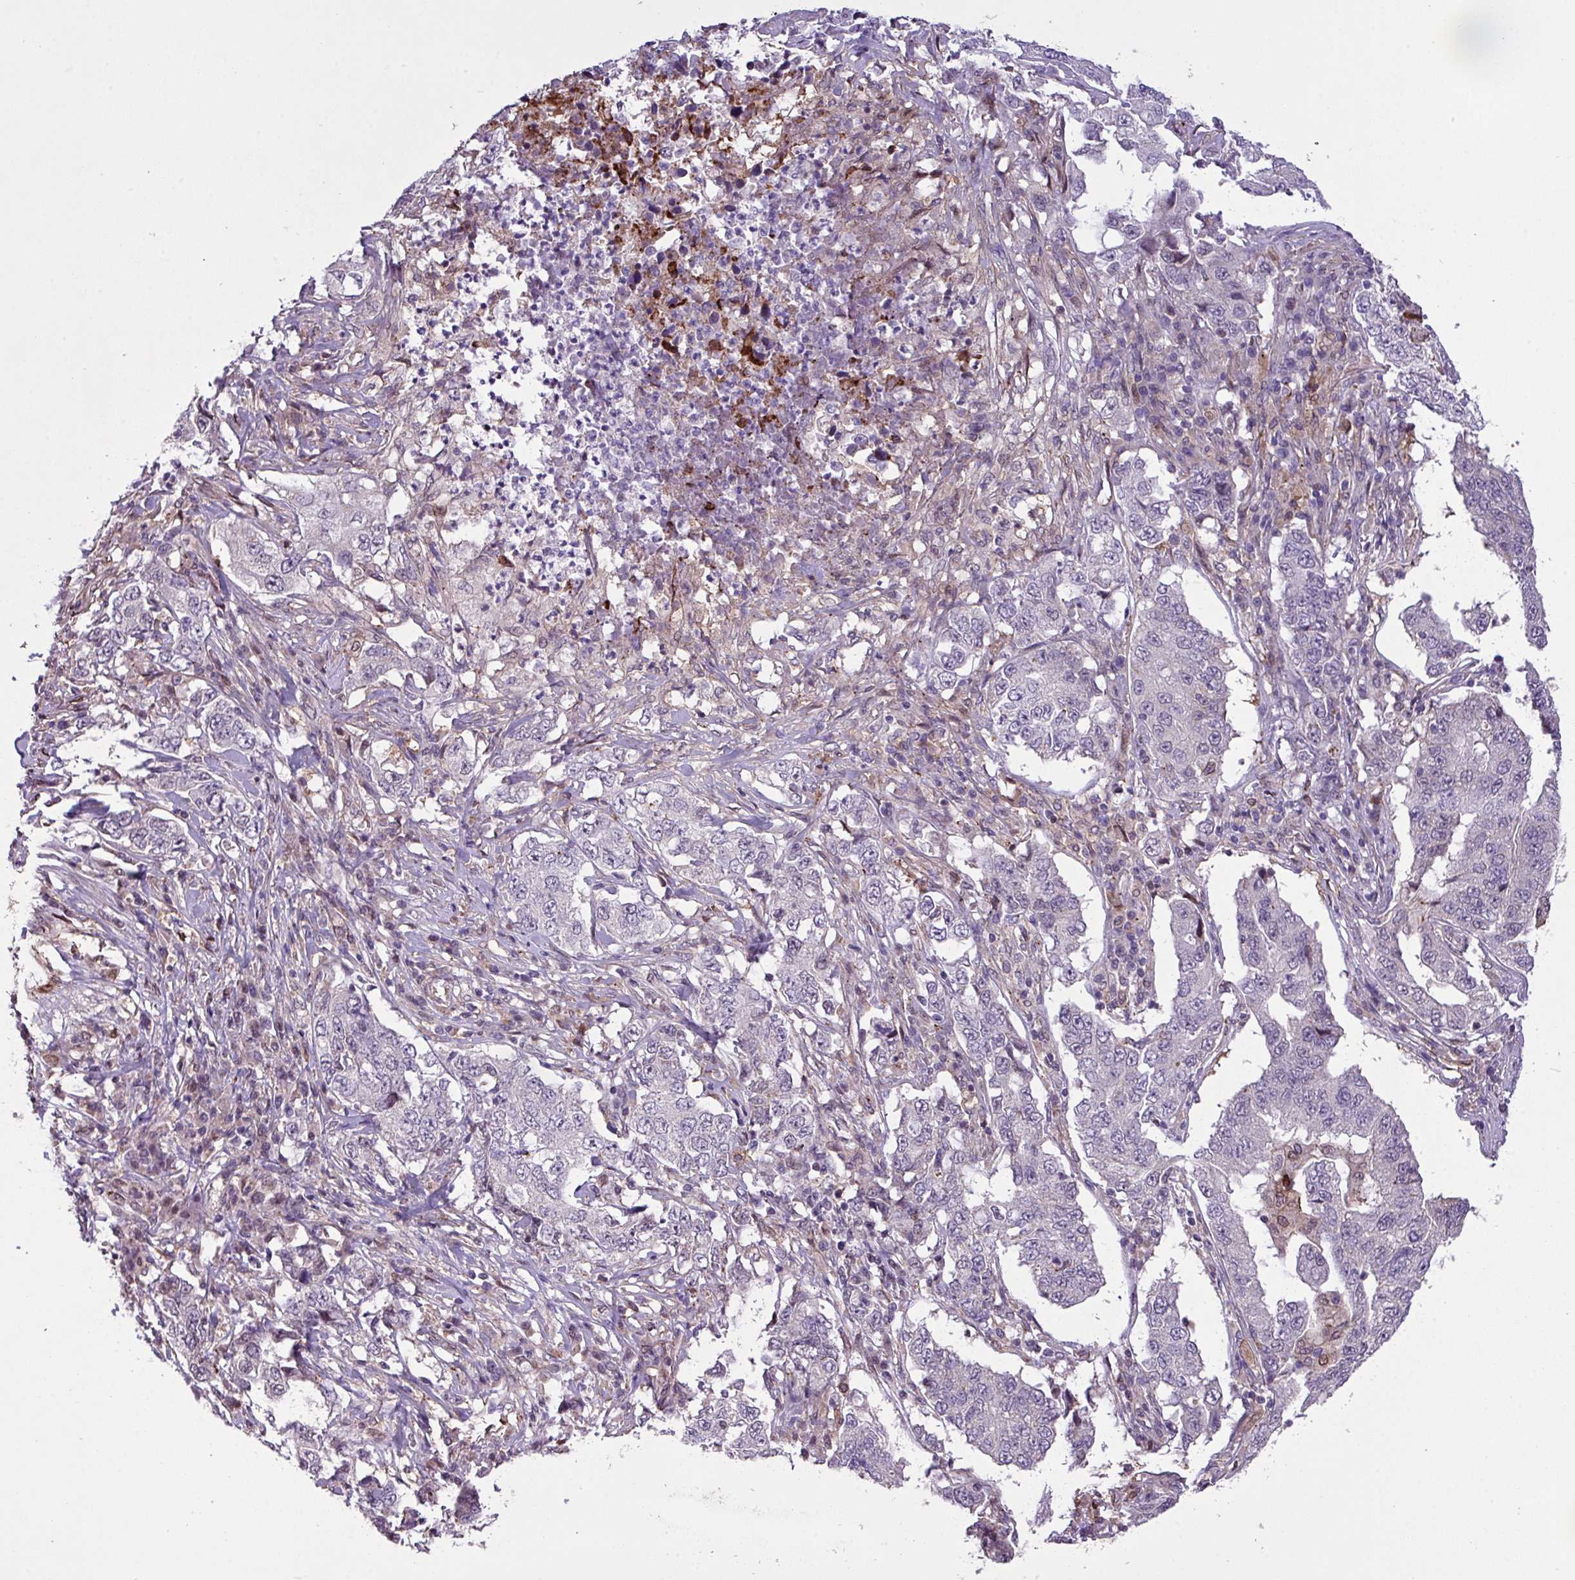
{"staining": {"intensity": "negative", "quantity": "none", "location": "none"}, "tissue": "lung cancer", "cell_type": "Tumor cells", "image_type": "cancer", "snomed": [{"axis": "morphology", "description": "Adenocarcinoma, NOS"}, {"axis": "topography", "description": "Lung"}], "caption": "Lung adenocarcinoma was stained to show a protein in brown. There is no significant positivity in tumor cells. (Immunohistochemistry, brightfield microscopy, high magnification).", "gene": "RPP25L", "patient": {"sex": "female", "age": 51}}